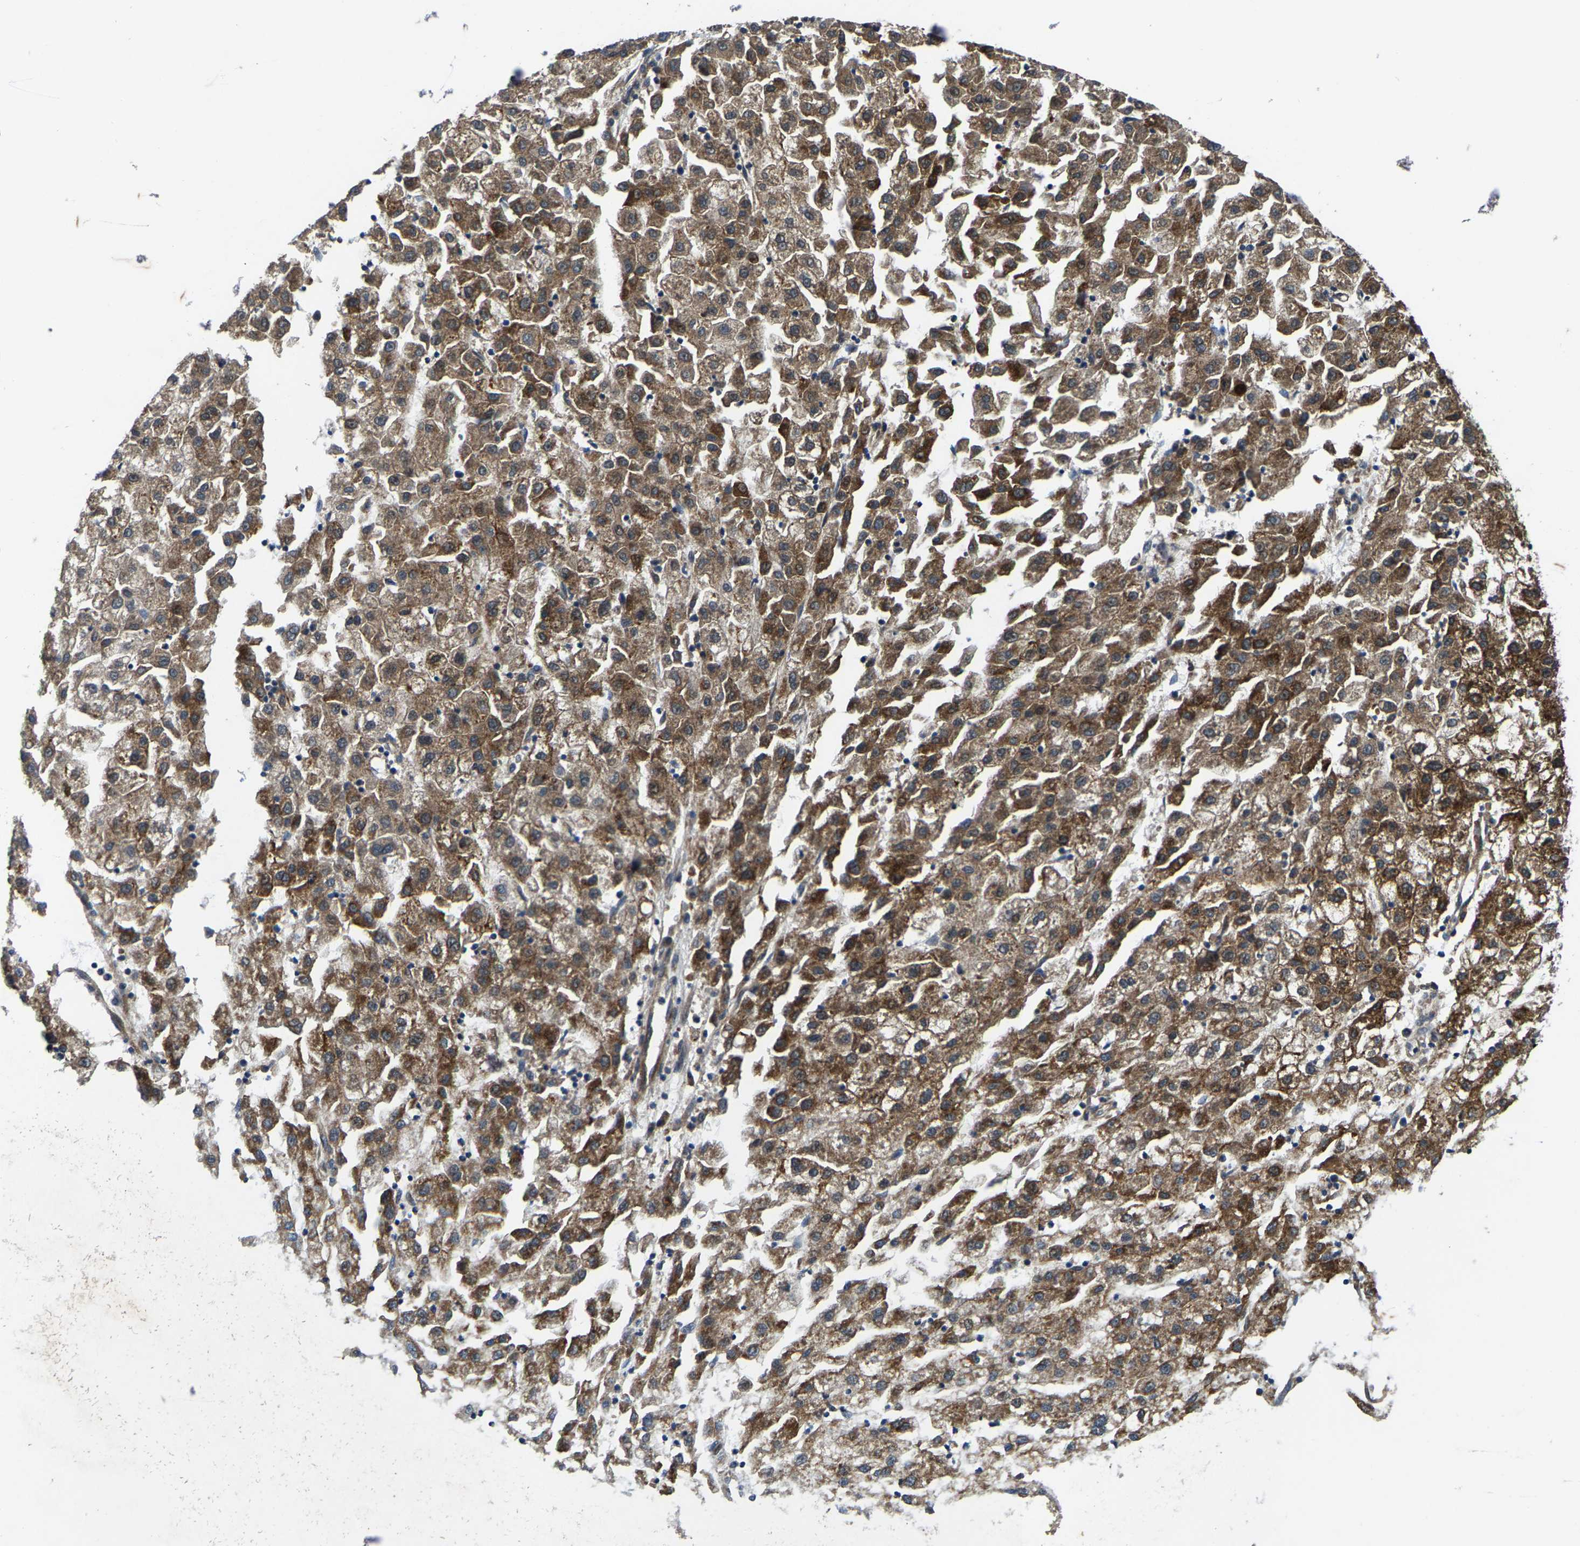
{"staining": {"intensity": "moderate", "quantity": ">75%", "location": "cytoplasmic/membranous"}, "tissue": "liver cancer", "cell_type": "Tumor cells", "image_type": "cancer", "snomed": [{"axis": "morphology", "description": "Carcinoma, Hepatocellular, NOS"}, {"axis": "topography", "description": "Liver"}], "caption": "DAB immunohistochemical staining of human liver cancer reveals moderate cytoplasmic/membranous protein expression in approximately >75% of tumor cells.", "gene": "LRRC72", "patient": {"sex": "male", "age": 72}}